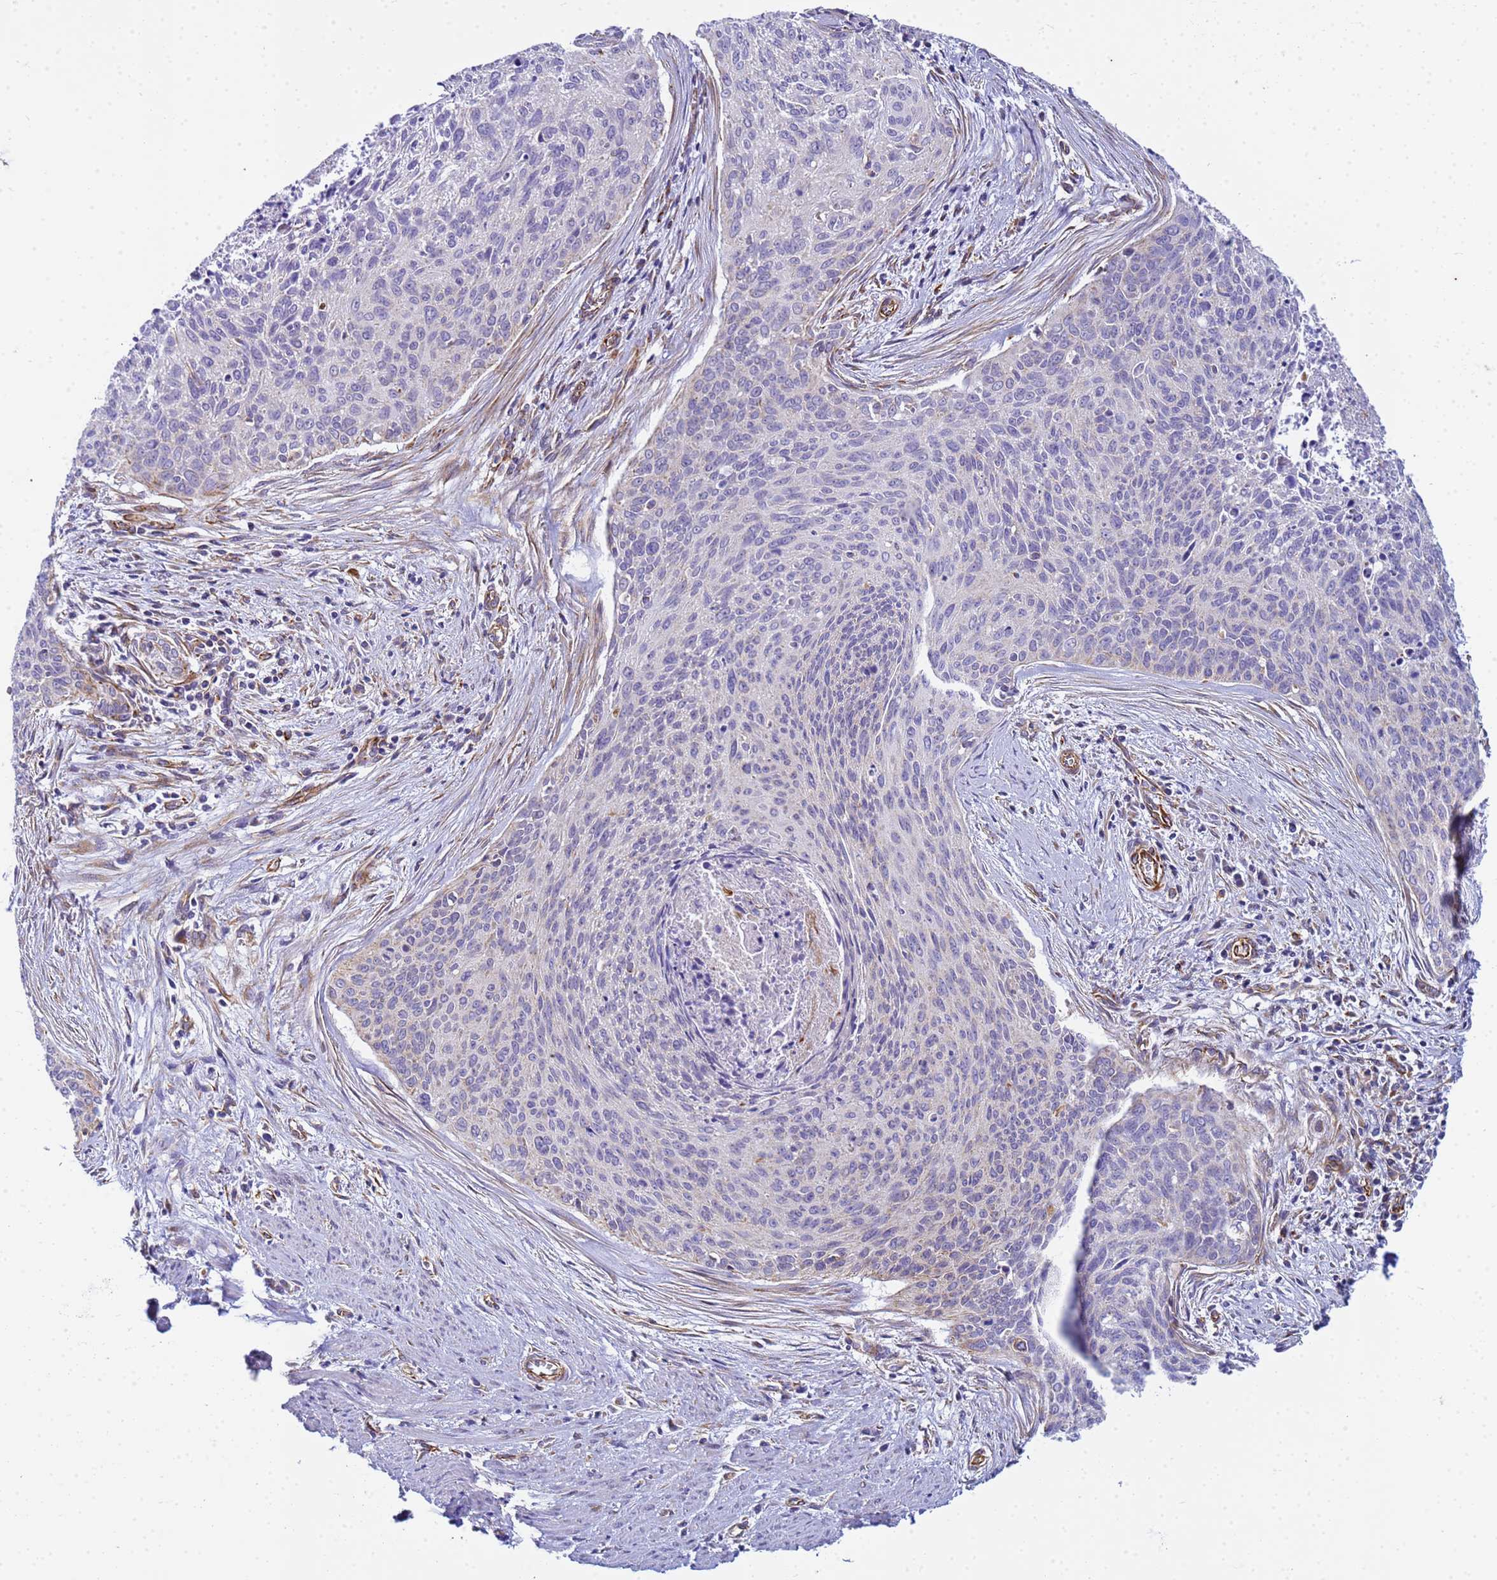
{"staining": {"intensity": "negative", "quantity": "none", "location": "none"}, "tissue": "cervical cancer", "cell_type": "Tumor cells", "image_type": "cancer", "snomed": [{"axis": "morphology", "description": "Squamous cell carcinoma, NOS"}, {"axis": "topography", "description": "Cervix"}], "caption": "Immunohistochemical staining of human cervical cancer displays no significant expression in tumor cells.", "gene": "UBXN2B", "patient": {"sex": "female", "age": 55}}